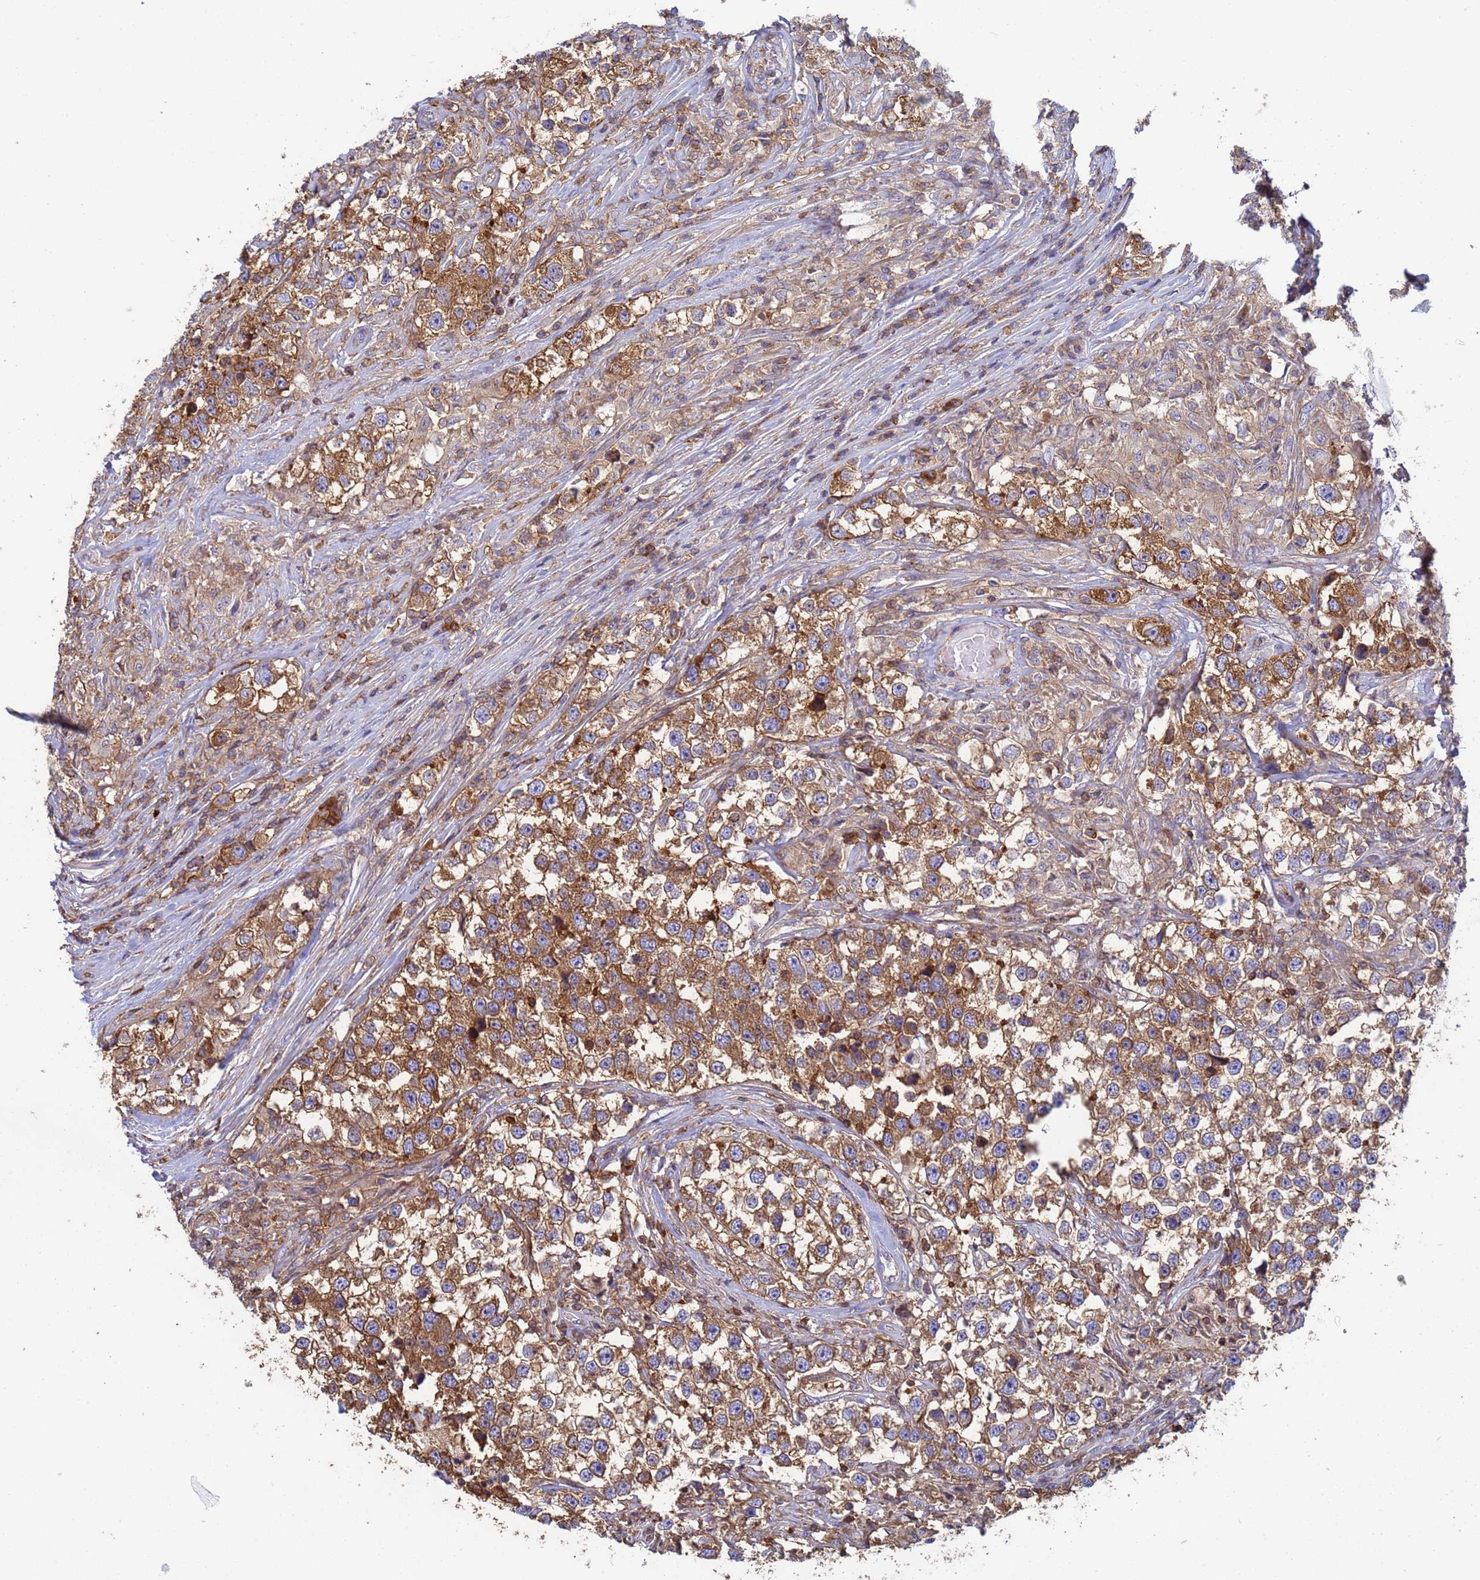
{"staining": {"intensity": "moderate", "quantity": ">75%", "location": "cytoplasmic/membranous"}, "tissue": "testis cancer", "cell_type": "Tumor cells", "image_type": "cancer", "snomed": [{"axis": "morphology", "description": "Seminoma, NOS"}, {"axis": "topography", "description": "Testis"}], "caption": "Testis seminoma stained with a brown dye exhibits moderate cytoplasmic/membranous positive expression in approximately >75% of tumor cells.", "gene": "ZNG1B", "patient": {"sex": "male", "age": 46}}